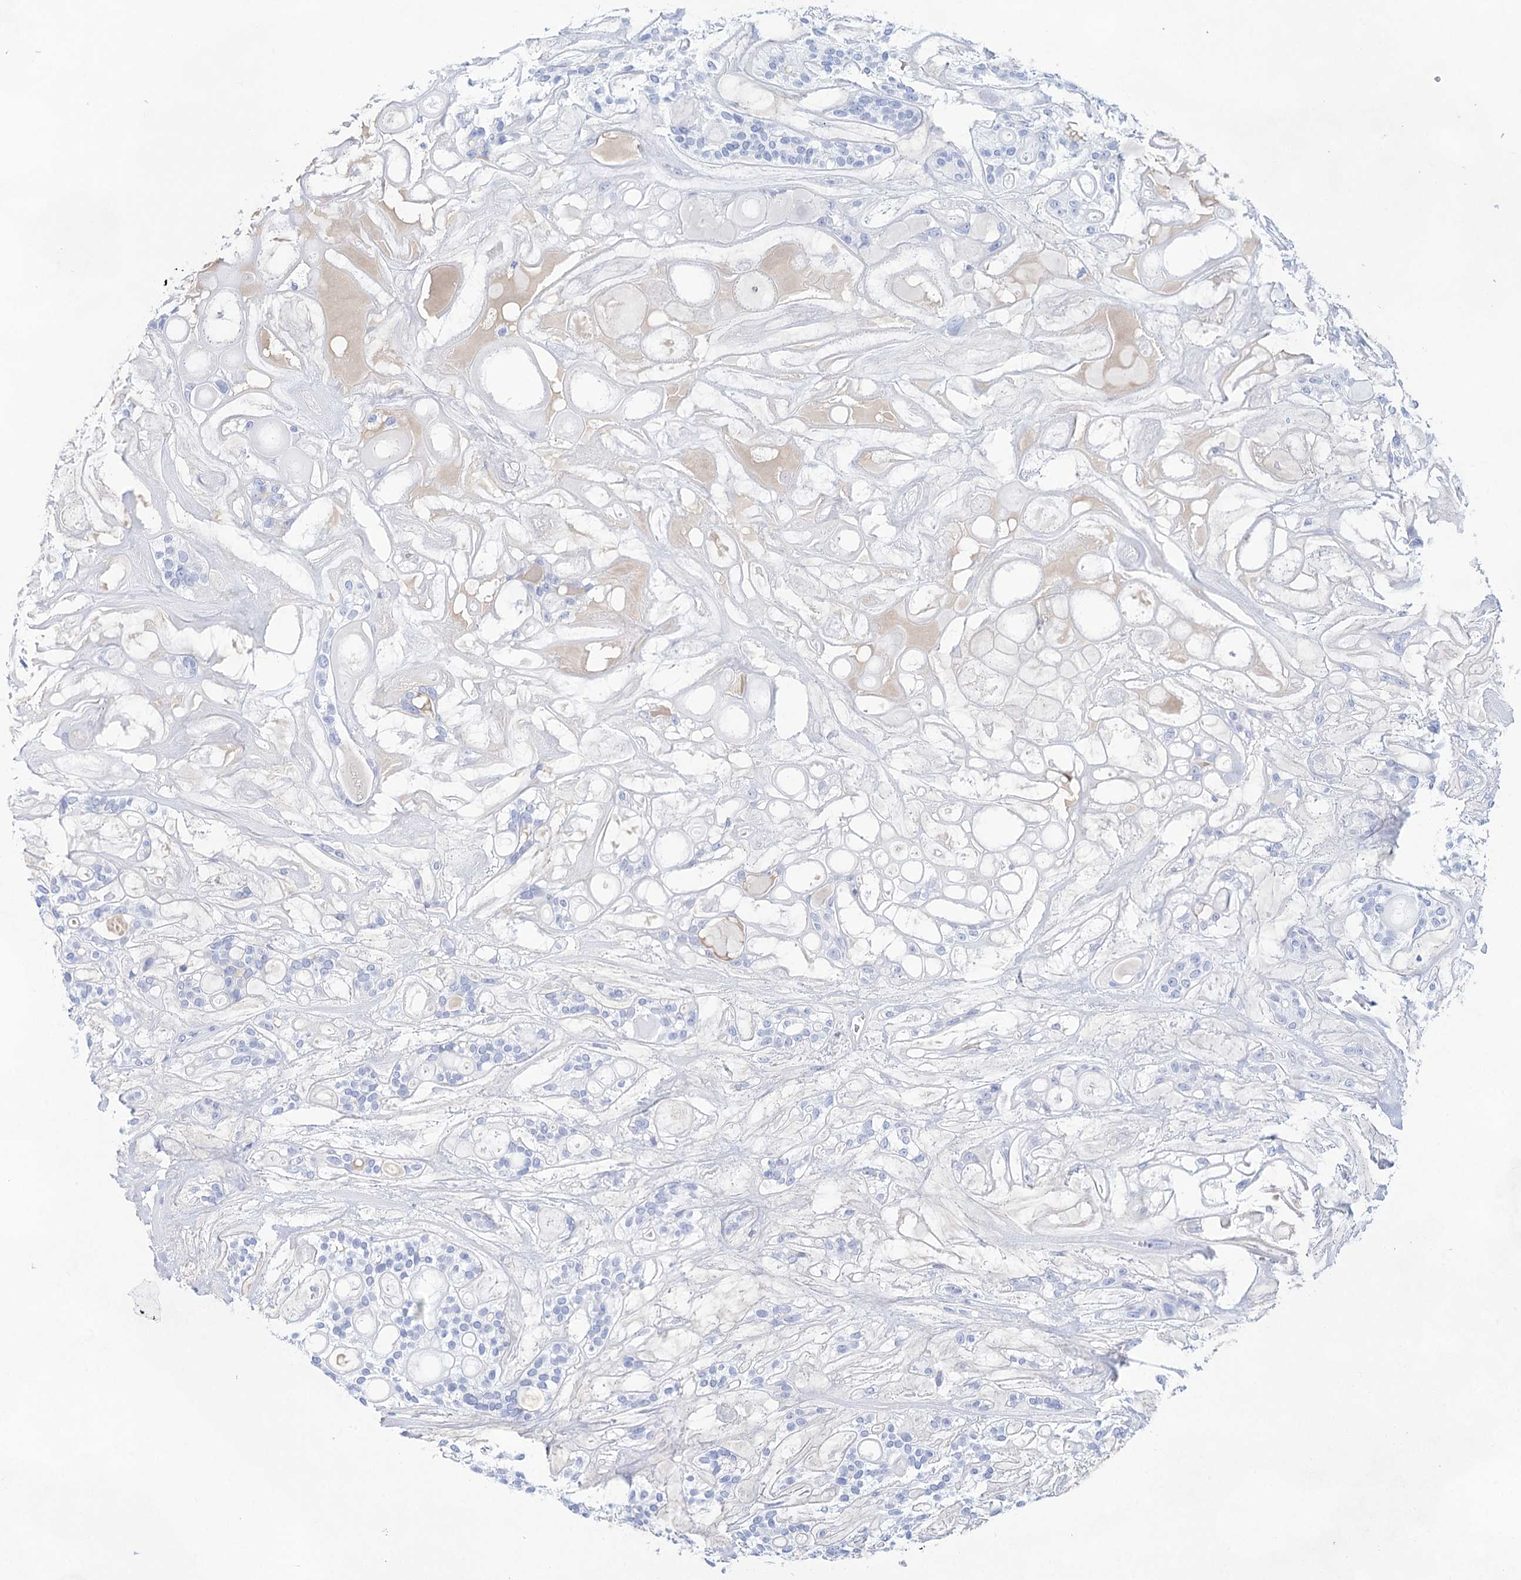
{"staining": {"intensity": "negative", "quantity": "none", "location": "none"}, "tissue": "head and neck cancer", "cell_type": "Tumor cells", "image_type": "cancer", "snomed": [{"axis": "morphology", "description": "Adenocarcinoma, NOS"}, {"axis": "topography", "description": "Head-Neck"}], "caption": "High magnification brightfield microscopy of head and neck adenocarcinoma stained with DAB (brown) and counterstained with hematoxylin (blue): tumor cells show no significant staining.", "gene": "LALBA", "patient": {"sex": "male", "age": 66}}